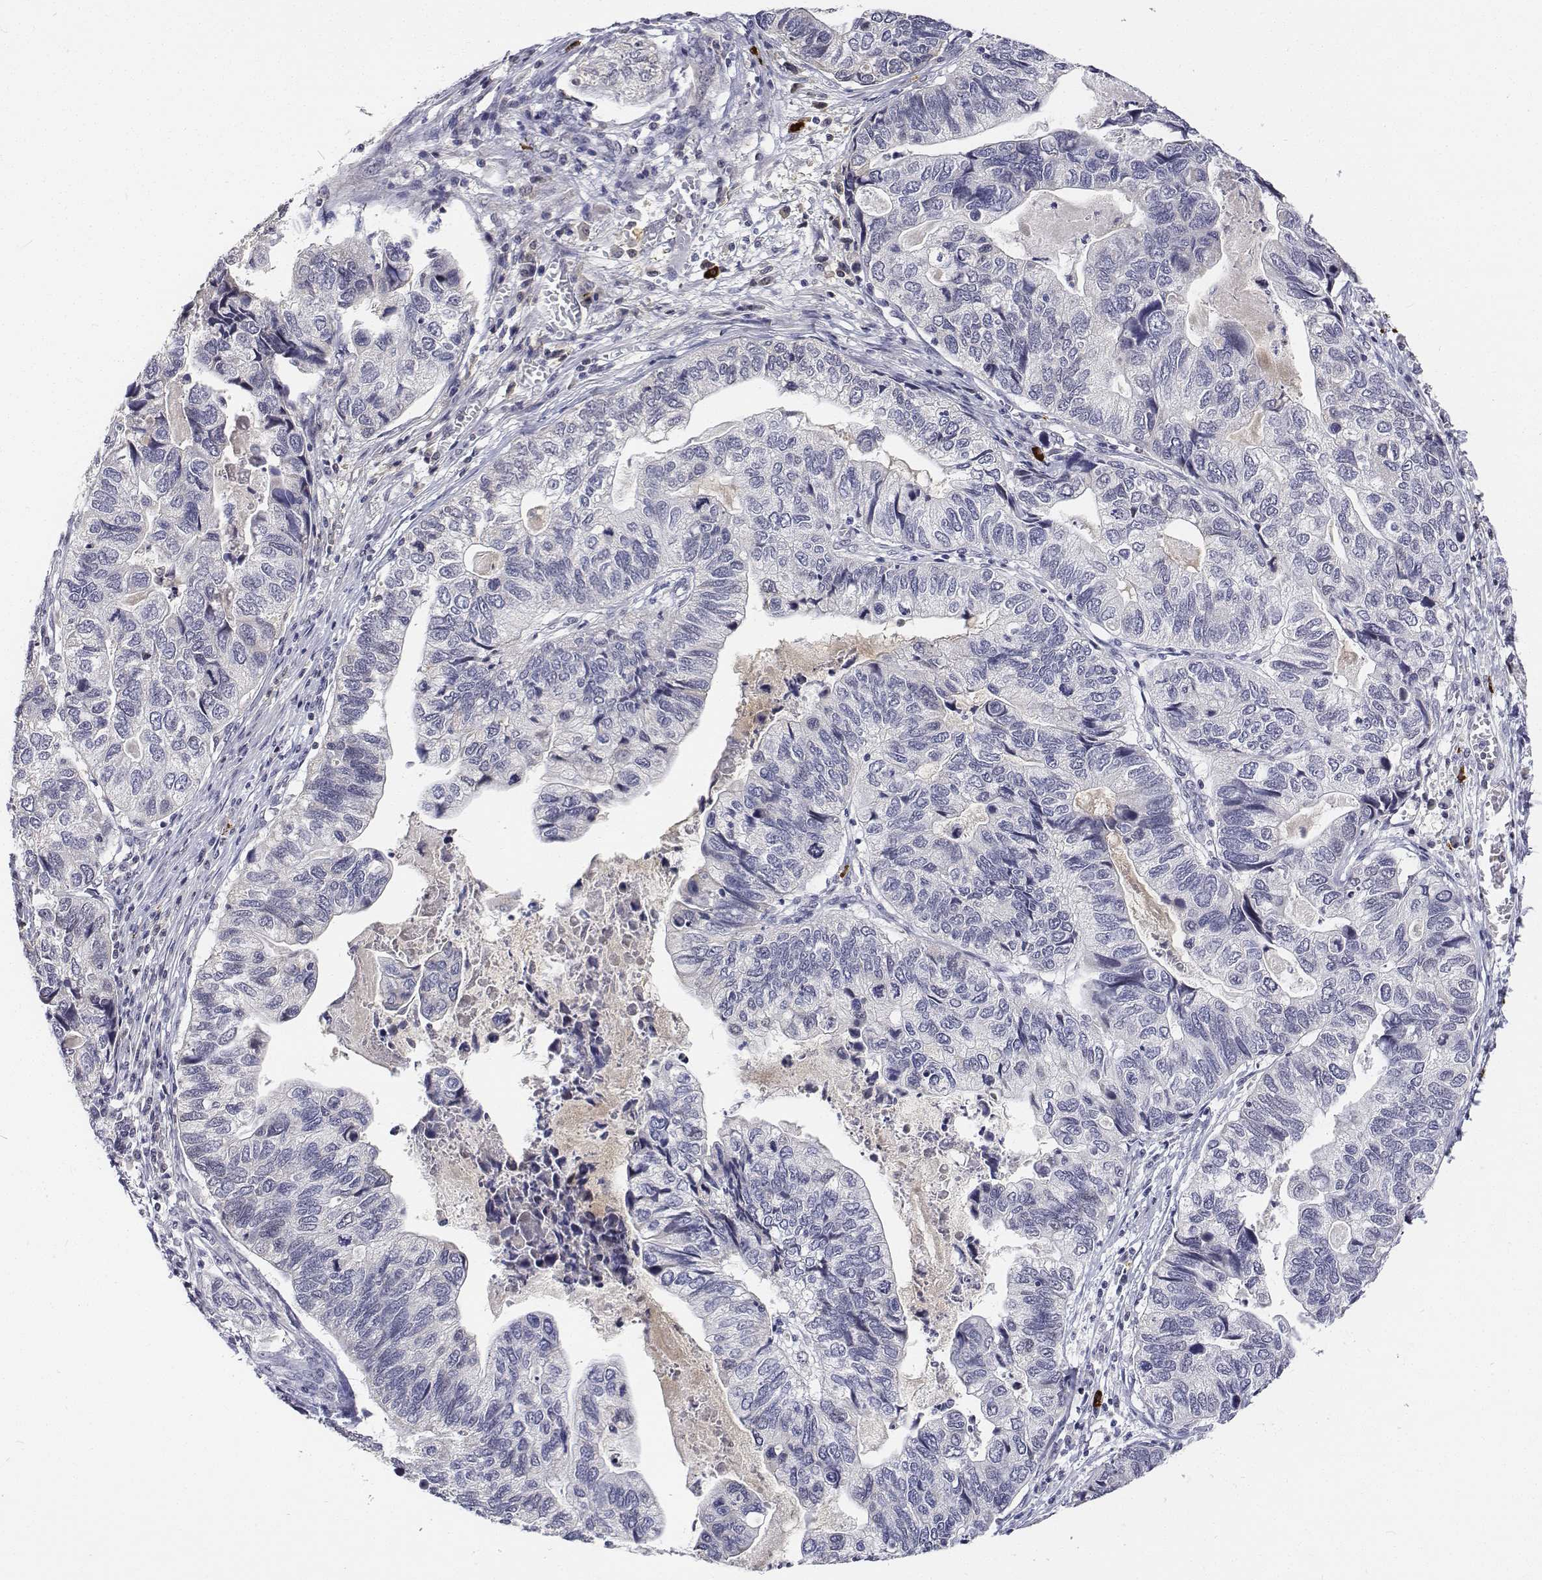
{"staining": {"intensity": "negative", "quantity": "none", "location": "none"}, "tissue": "stomach cancer", "cell_type": "Tumor cells", "image_type": "cancer", "snomed": [{"axis": "morphology", "description": "Adenocarcinoma, NOS"}, {"axis": "topography", "description": "Stomach, upper"}], "caption": "This is a image of IHC staining of stomach cancer (adenocarcinoma), which shows no staining in tumor cells. (Stains: DAB (3,3'-diaminobenzidine) immunohistochemistry with hematoxylin counter stain, Microscopy: brightfield microscopy at high magnification).", "gene": "ATRX", "patient": {"sex": "female", "age": 67}}